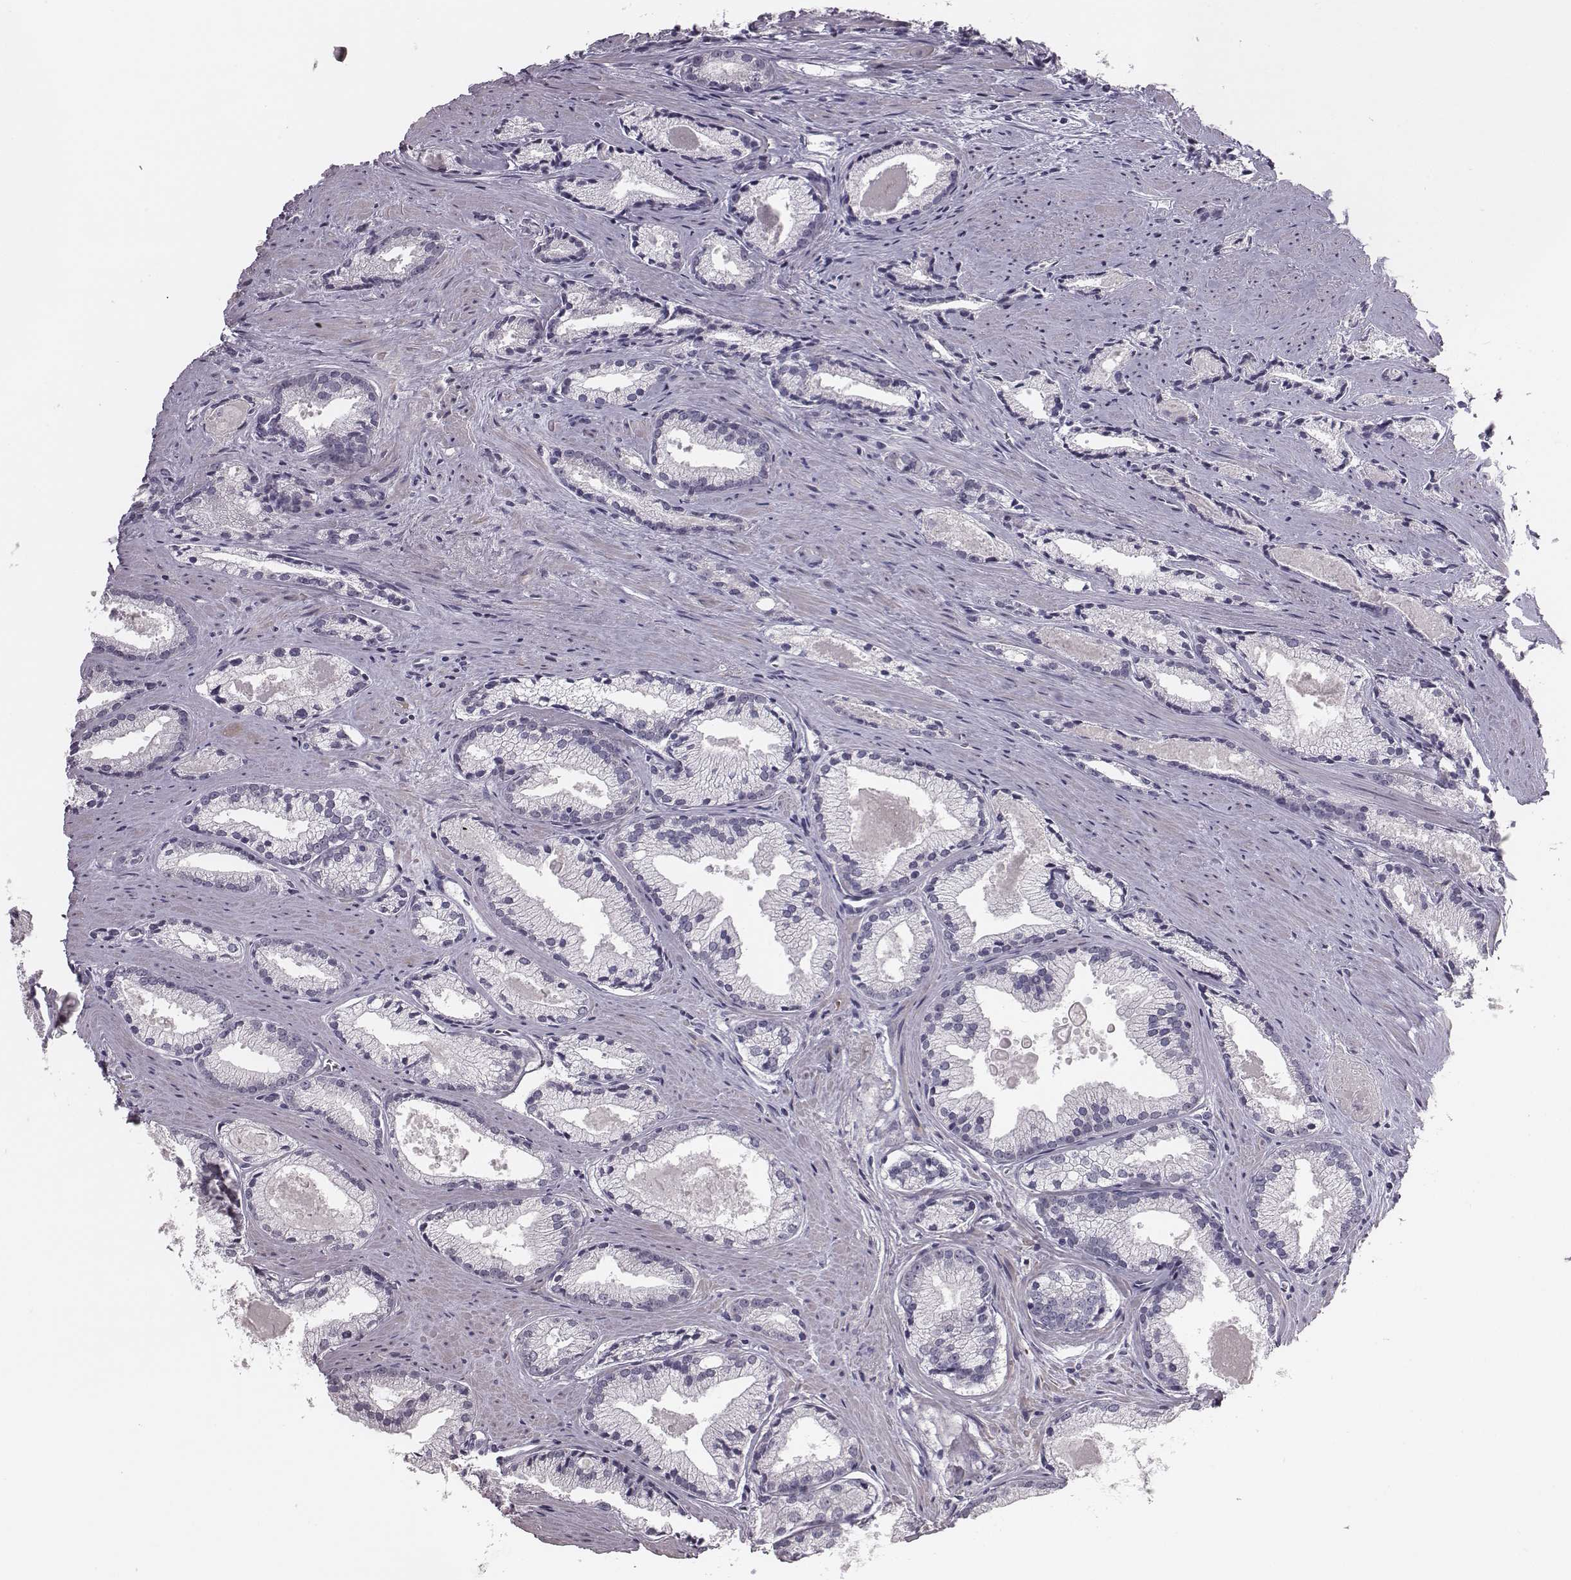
{"staining": {"intensity": "negative", "quantity": "none", "location": "none"}, "tissue": "prostate cancer", "cell_type": "Tumor cells", "image_type": "cancer", "snomed": [{"axis": "morphology", "description": "Adenocarcinoma, NOS"}, {"axis": "morphology", "description": "Adenocarcinoma, High grade"}, {"axis": "topography", "description": "Prostate"}], "caption": "Prostate adenocarcinoma was stained to show a protein in brown. There is no significant expression in tumor cells.", "gene": "CRISP1", "patient": {"sex": "male", "age": 70}}